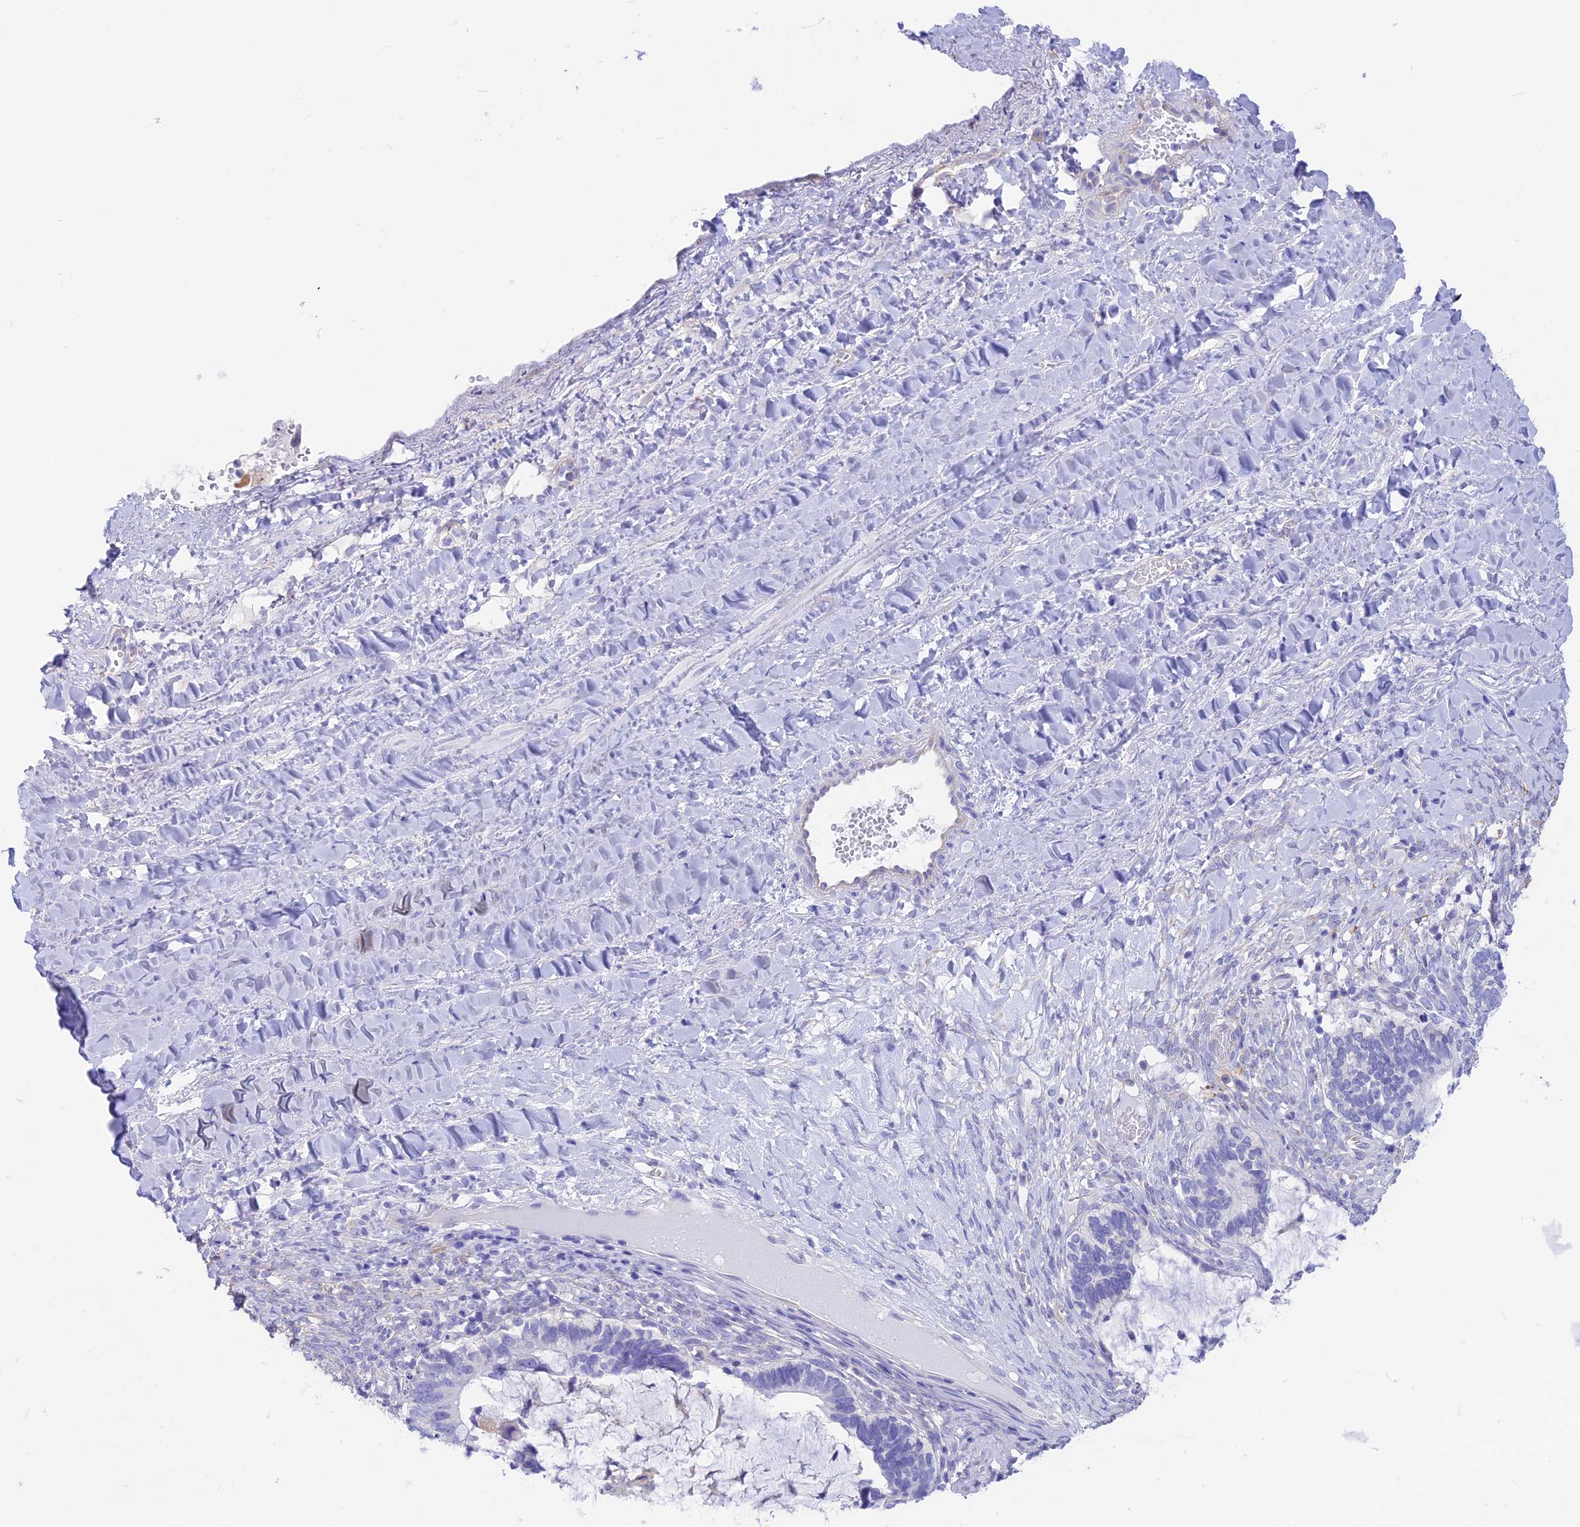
{"staining": {"intensity": "negative", "quantity": "none", "location": "none"}, "tissue": "ovarian cancer", "cell_type": "Tumor cells", "image_type": "cancer", "snomed": [{"axis": "morphology", "description": "Cystadenocarcinoma, mucinous, NOS"}, {"axis": "topography", "description": "Ovary"}], "caption": "This is a photomicrograph of immunohistochemistry staining of mucinous cystadenocarcinoma (ovarian), which shows no positivity in tumor cells.", "gene": "GNGT2", "patient": {"sex": "female", "age": 61}}